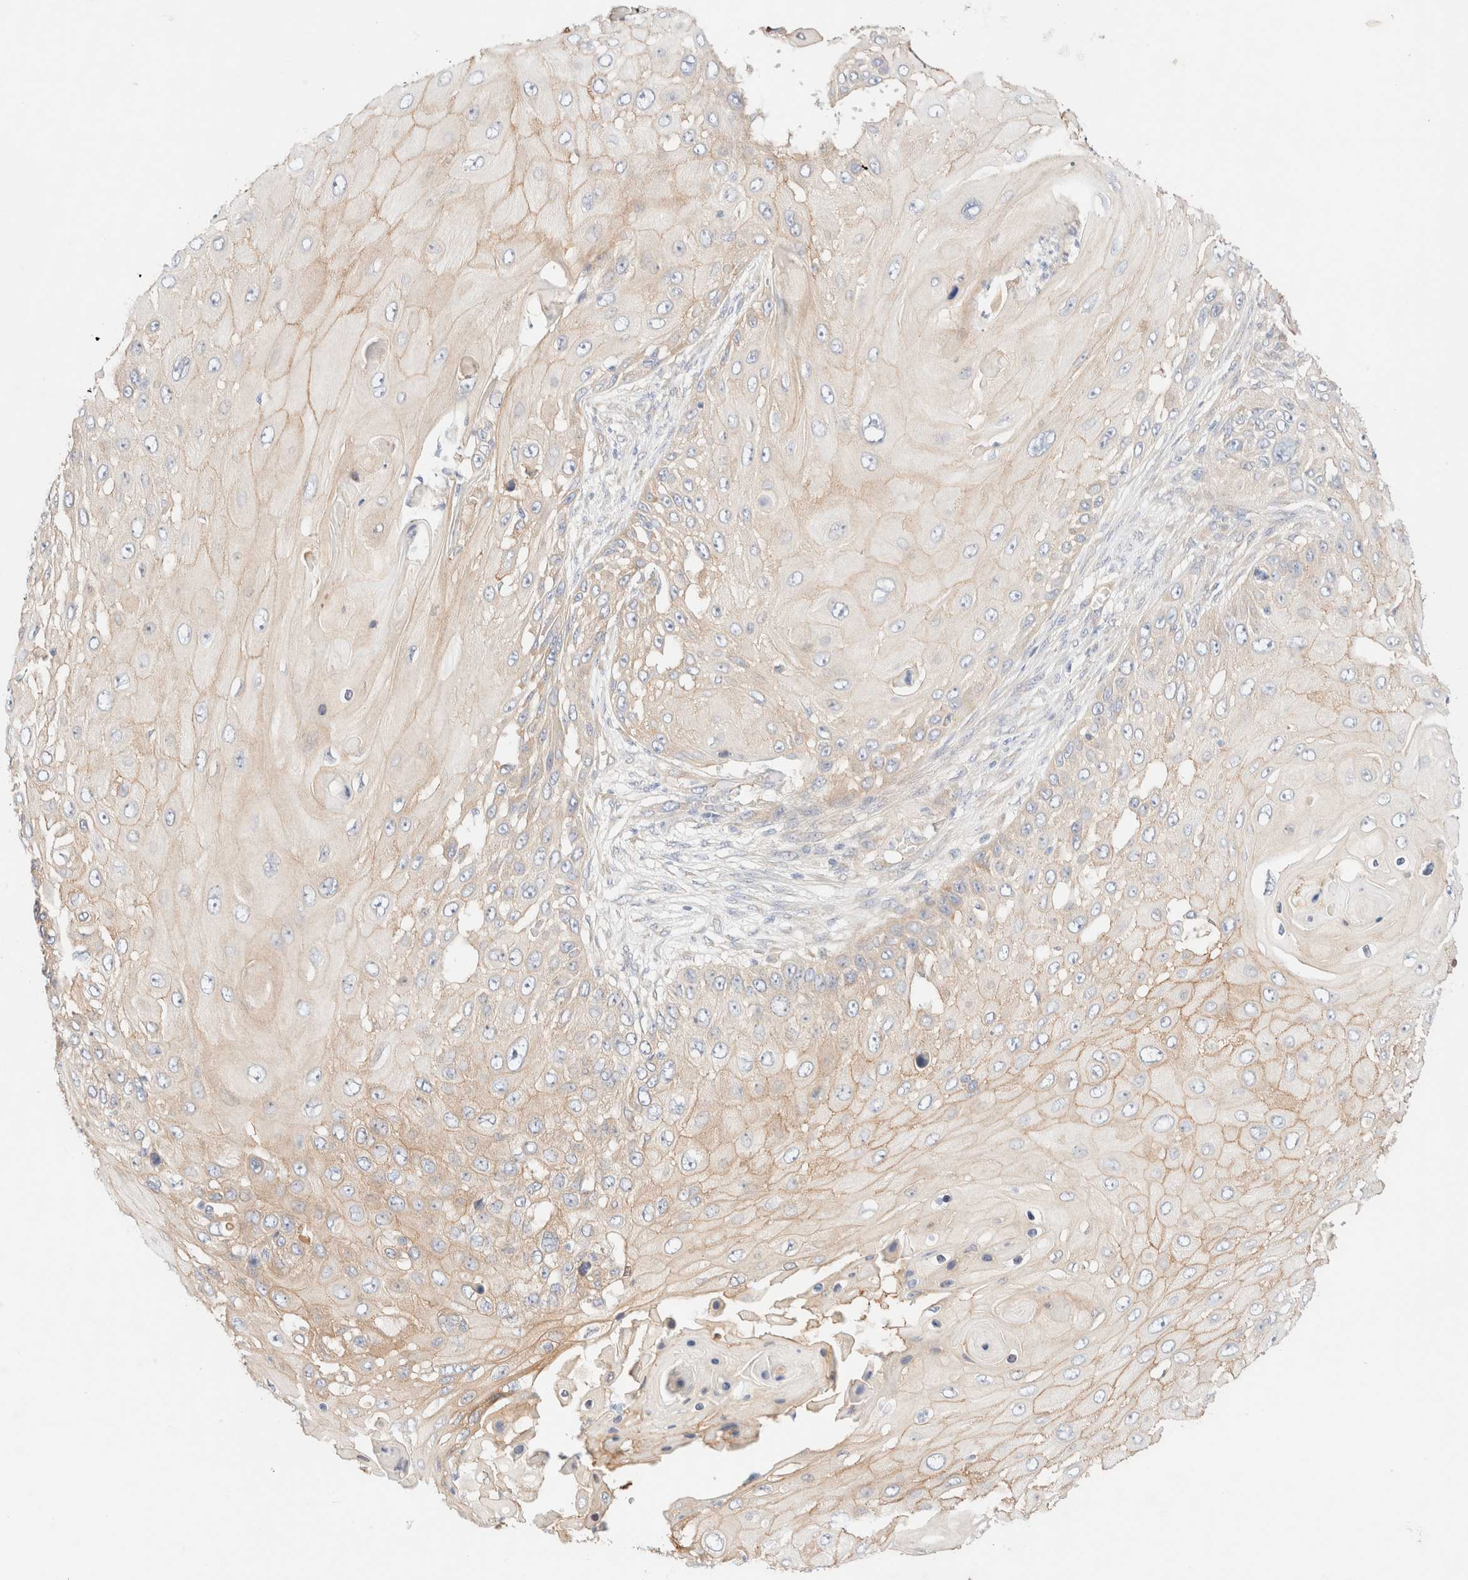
{"staining": {"intensity": "weak", "quantity": "<25%", "location": "cytoplasmic/membranous"}, "tissue": "skin cancer", "cell_type": "Tumor cells", "image_type": "cancer", "snomed": [{"axis": "morphology", "description": "Squamous cell carcinoma, NOS"}, {"axis": "topography", "description": "Skin"}], "caption": "Squamous cell carcinoma (skin) was stained to show a protein in brown. There is no significant expression in tumor cells. The staining was performed using DAB to visualize the protein expression in brown, while the nuclei were stained in blue with hematoxylin (Magnification: 20x).", "gene": "NIBAN2", "patient": {"sex": "female", "age": 44}}